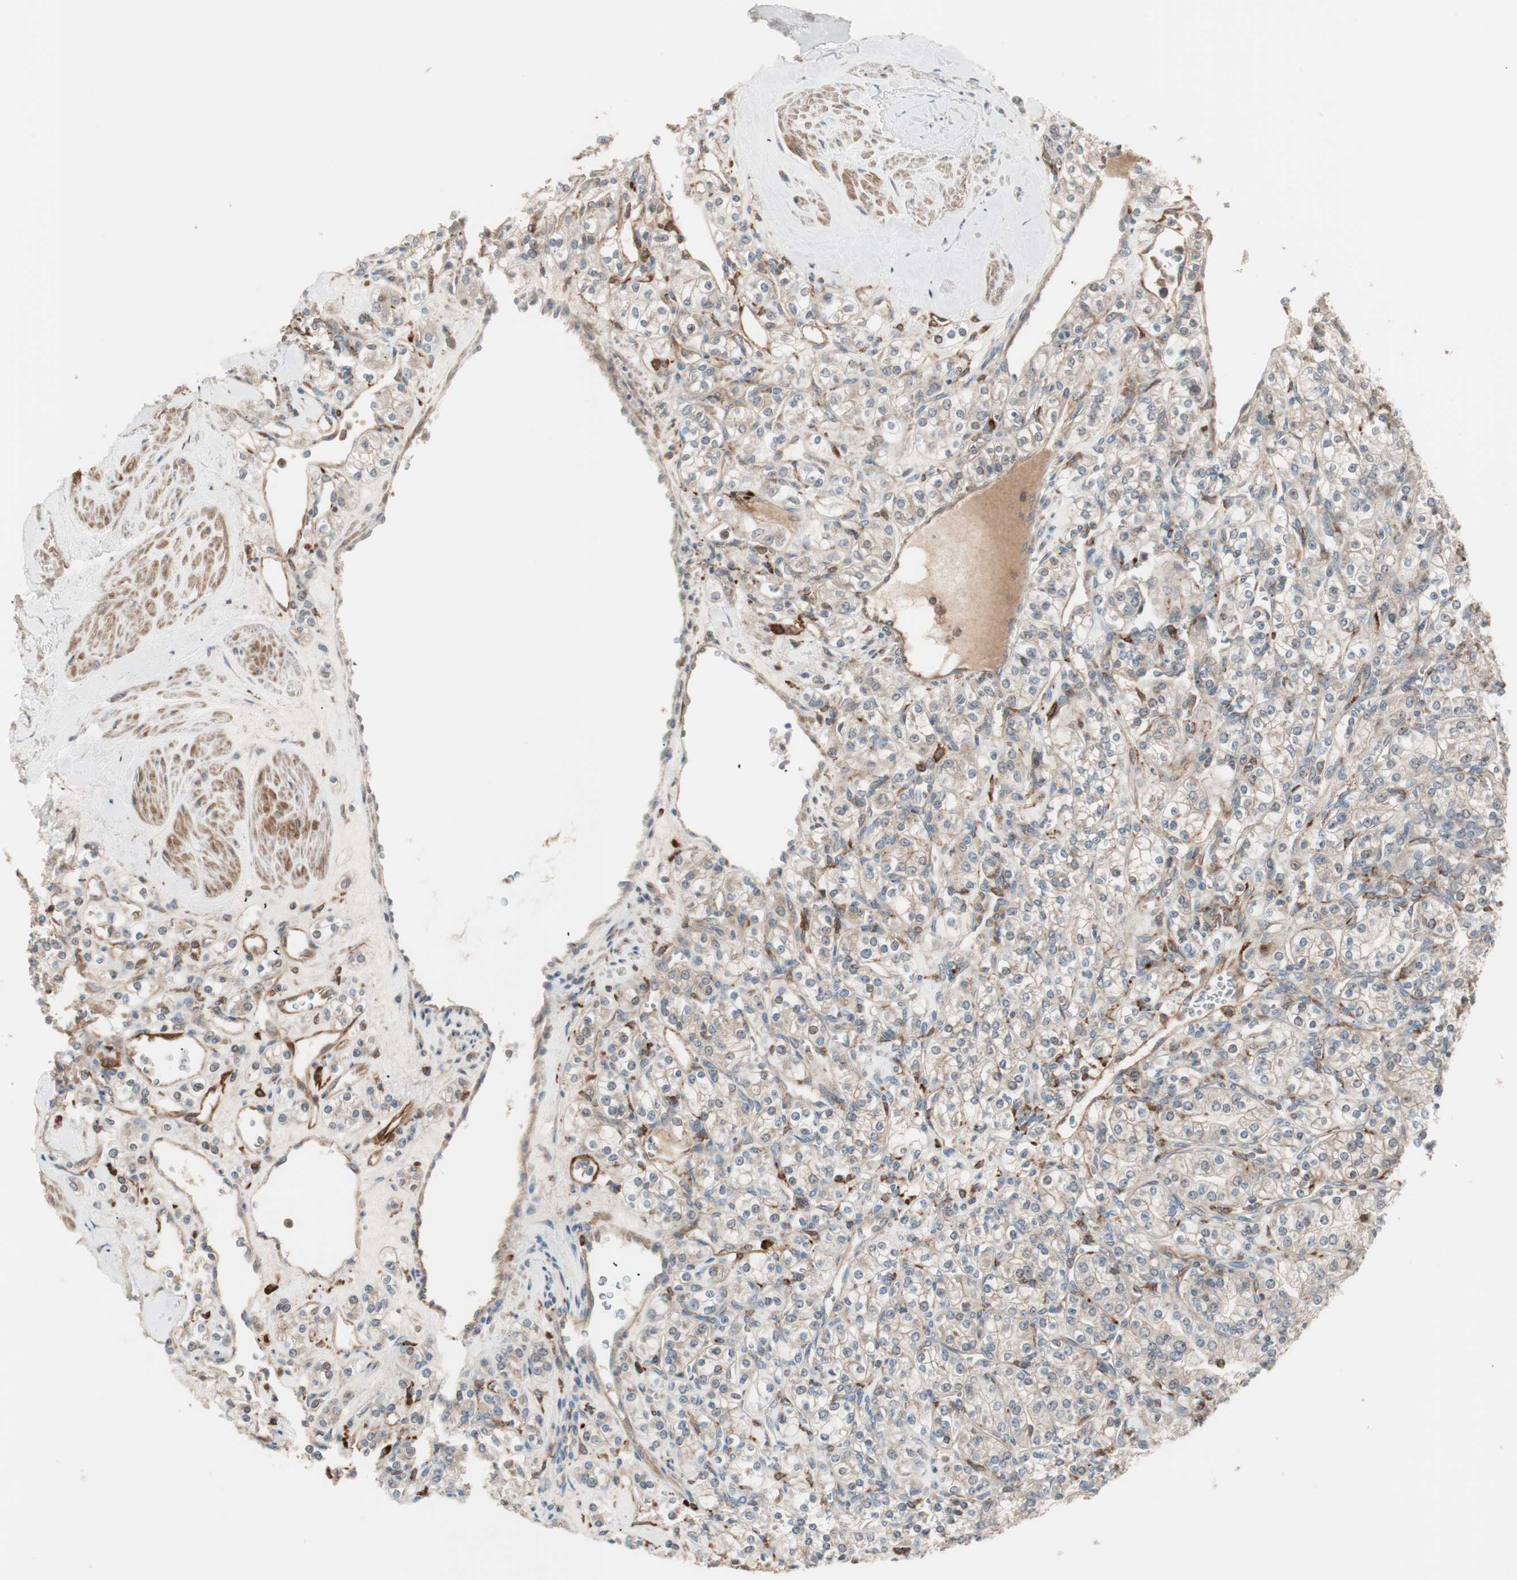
{"staining": {"intensity": "weak", "quantity": ">75%", "location": "cytoplasmic/membranous"}, "tissue": "renal cancer", "cell_type": "Tumor cells", "image_type": "cancer", "snomed": [{"axis": "morphology", "description": "Adenocarcinoma, NOS"}, {"axis": "topography", "description": "Kidney"}], "caption": "IHC (DAB) staining of human renal adenocarcinoma shows weak cytoplasmic/membranous protein positivity in approximately >75% of tumor cells.", "gene": "STAB1", "patient": {"sex": "male", "age": 77}}